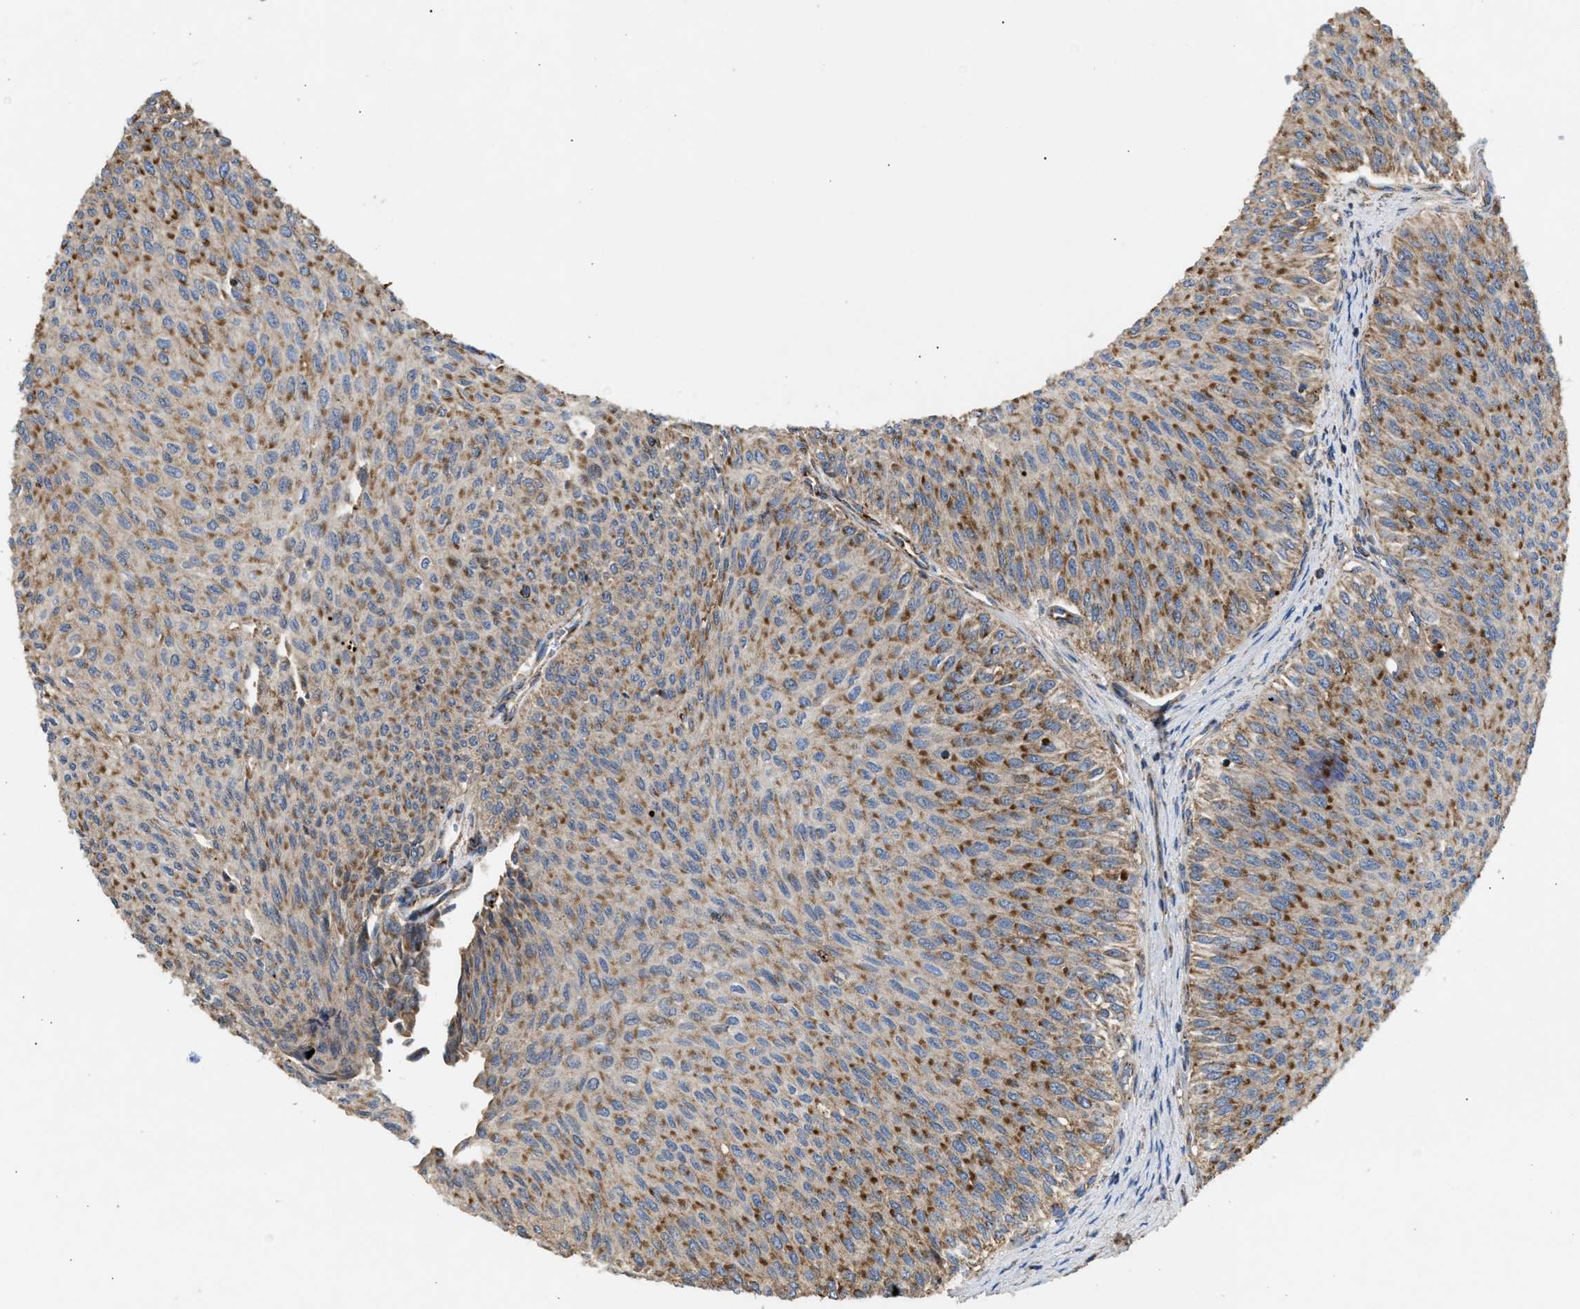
{"staining": {"intensity": "moderate", "quantity": ">75%", "location": "cytoplasmic/membranous"}, "tissue": "urothelial cancer", "cell_type": "Tumor cells", "image_type": "cancer", "snomed": [{"axis": "morphology", "description": "Urothelial carcinoma, Low grade"}, {"axis": "topography", "description": "Urinary bladder"}], "caption": "IHC staining of low-grade urothelial carcinoma, which displays medium levels of moderate cytoplasmic/membranous staining in about >75% of tumor cells indicating moderate cytoplasmic/membranous protein expression. The staining was performed using DAB (brown) for protein detection and nuclei were counterstained in hematoxylin (blue).", "gene": "TACO1", "patient": {"sex": "male", "age": 78}}